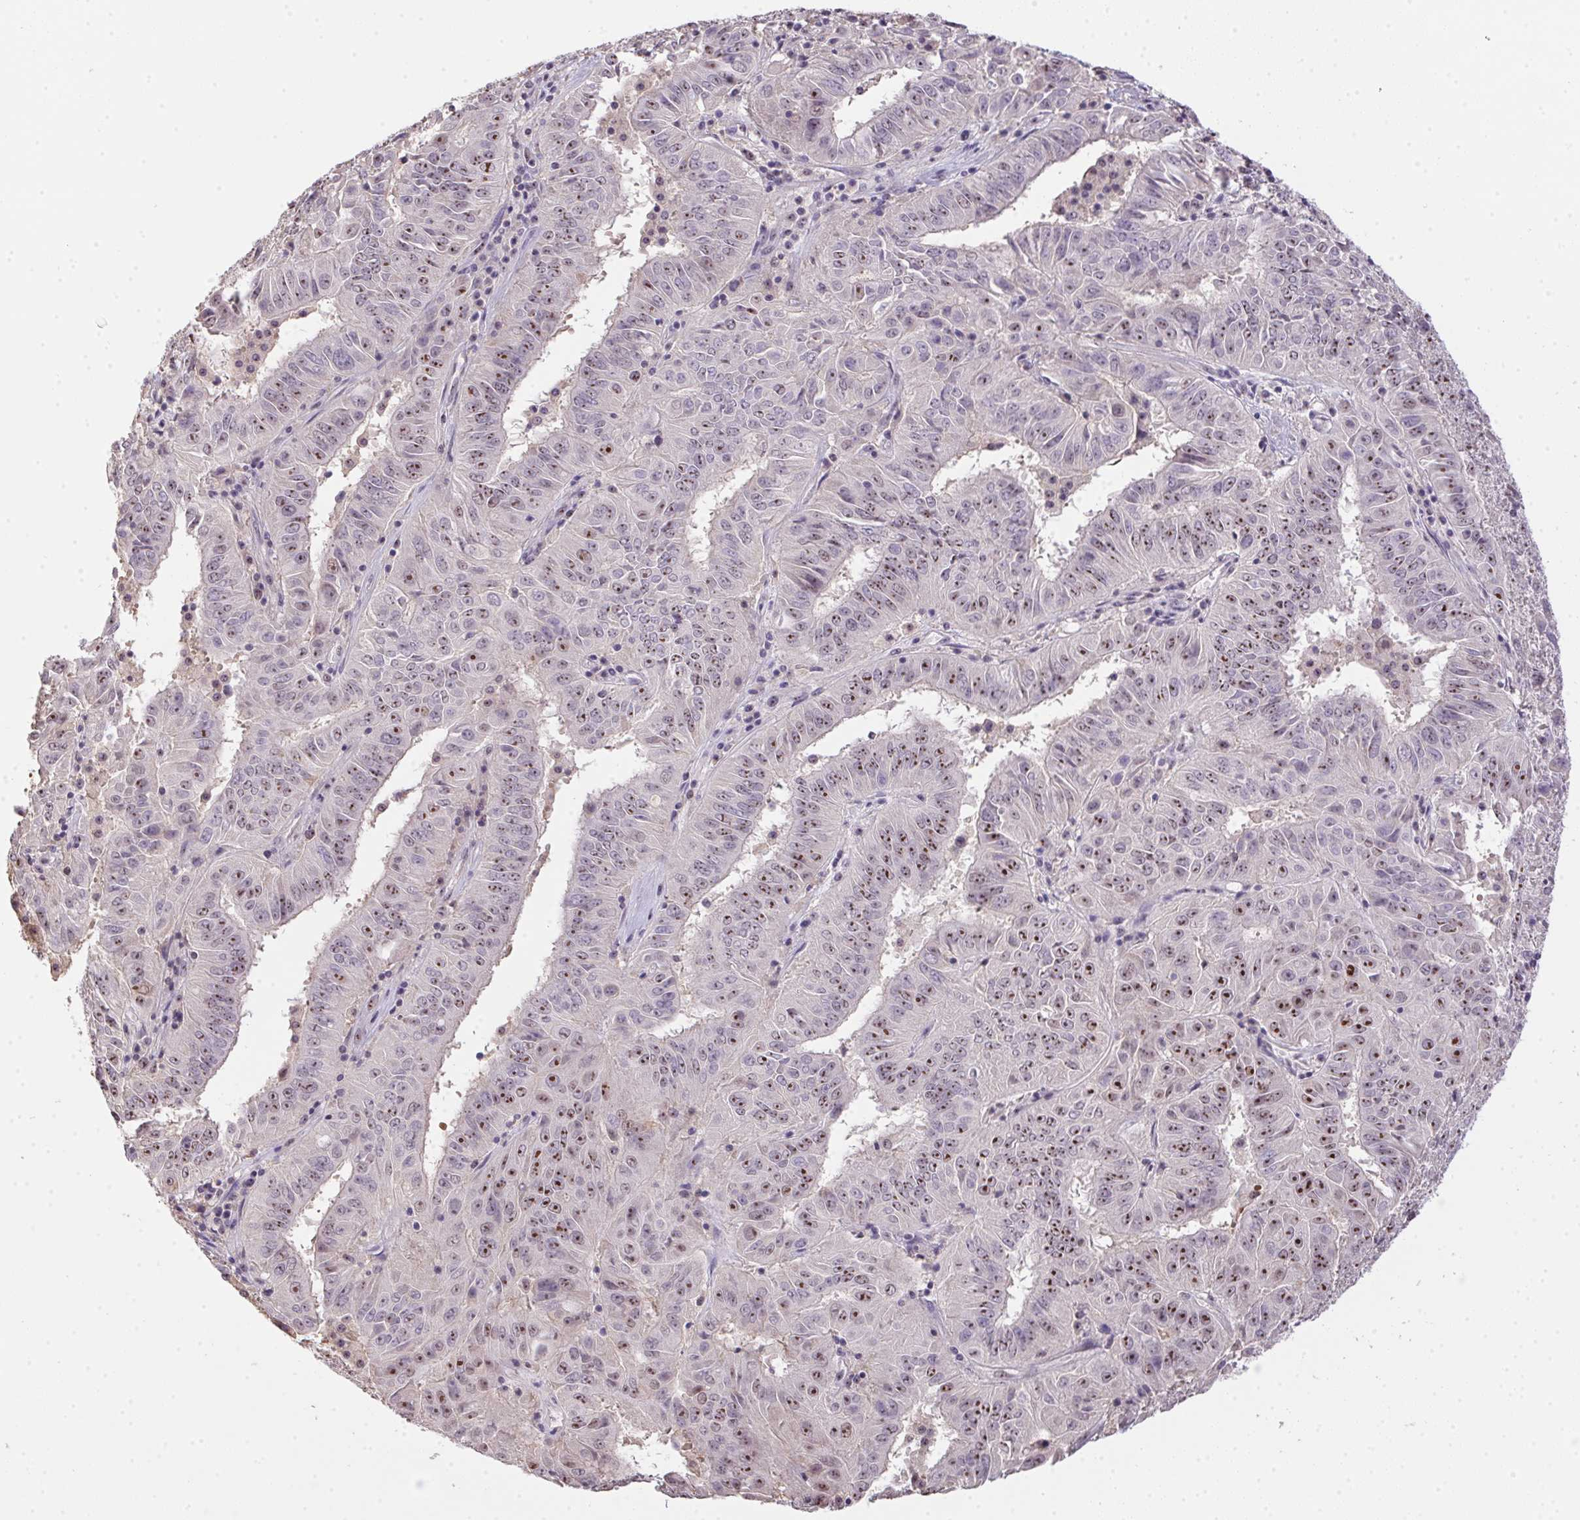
{"staining": {"intensity": "moderate", "quantity": ">75%", "location": "nuclear"}, "tissue": "pancreatic cancer", "cell_type": "Tumor cells", "image_type": "cancer", "snomed": [{"axis": "morphology", "description": "Adenocarcinoma, NOS"}, {"axis": "topography", "description": "Pancreas"}], "caption": "Tumor cells demonstrate medium levels of moderate nuclear staining in about >75% of cells in adenocarcinoma (pancreatic).", "gene": "BATF2", "patient": {"sex": "male", "age": 63}}